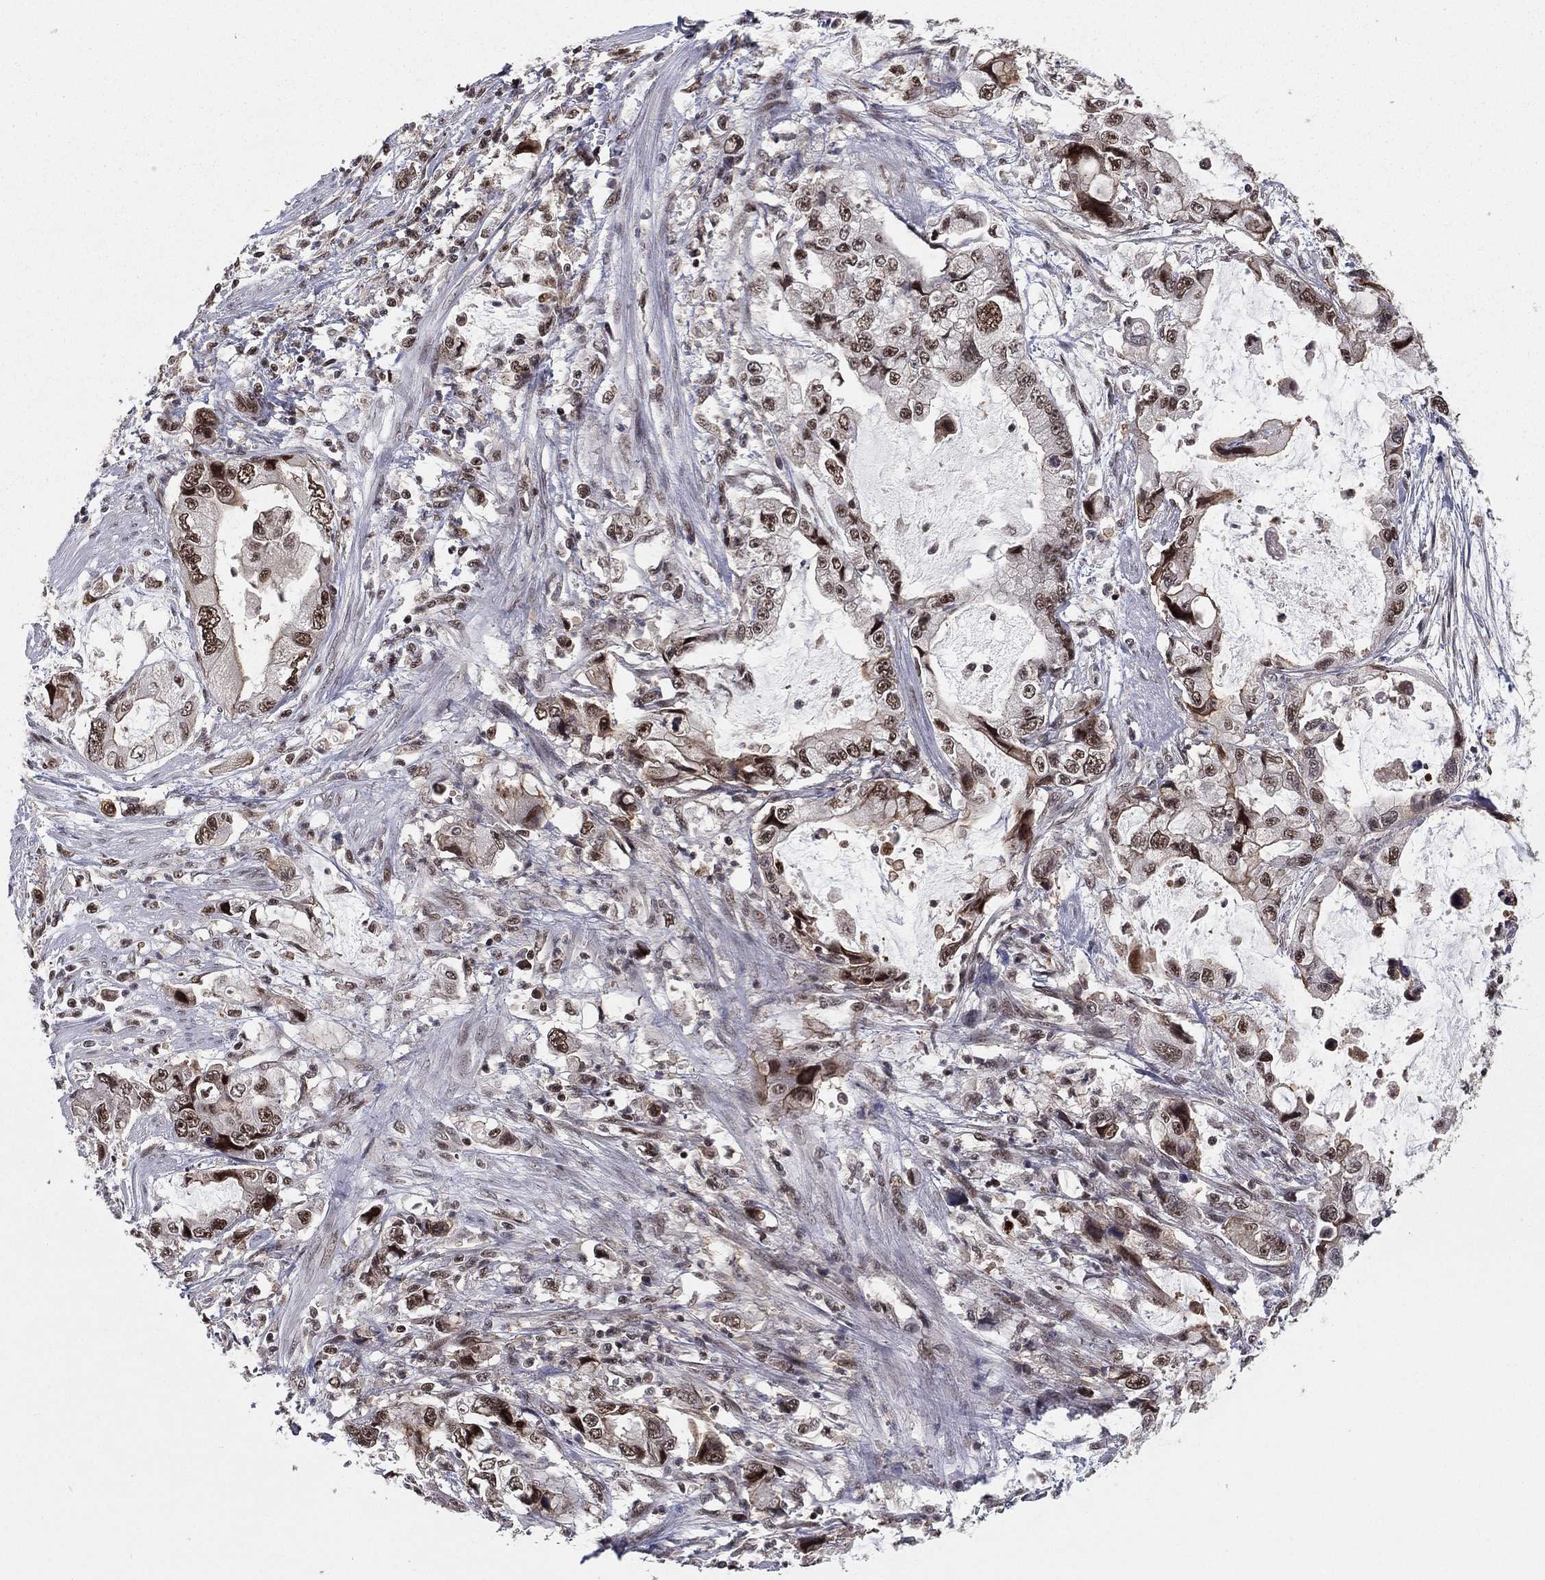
{"staining": {"intensity": "strong", "quantity": "25%-75%", "location": "nuclear"}, "tissue": "stomach cancer", "cell_type": "Tumor cells", "image_type": "cancer", "snomed": [{"axis": "morphology", "description": "Adenocarcinoma, NOS"}, {"axis": "topography", "description": "Pancreas"}, {"axis": "topography", "description": "Stomach, upper"}, {"axis": "topography", "description": "Stomach"}], "caption": "DAB (3,3'-diaminobenzidine) immunohistochemical staining of human stomach adenocarcinoma displays strong nuclear protein positivity in about 25%-75% of tumor cells.", "gene": "GPALPP1", "patient": {"sex": "male", "age": 77}}